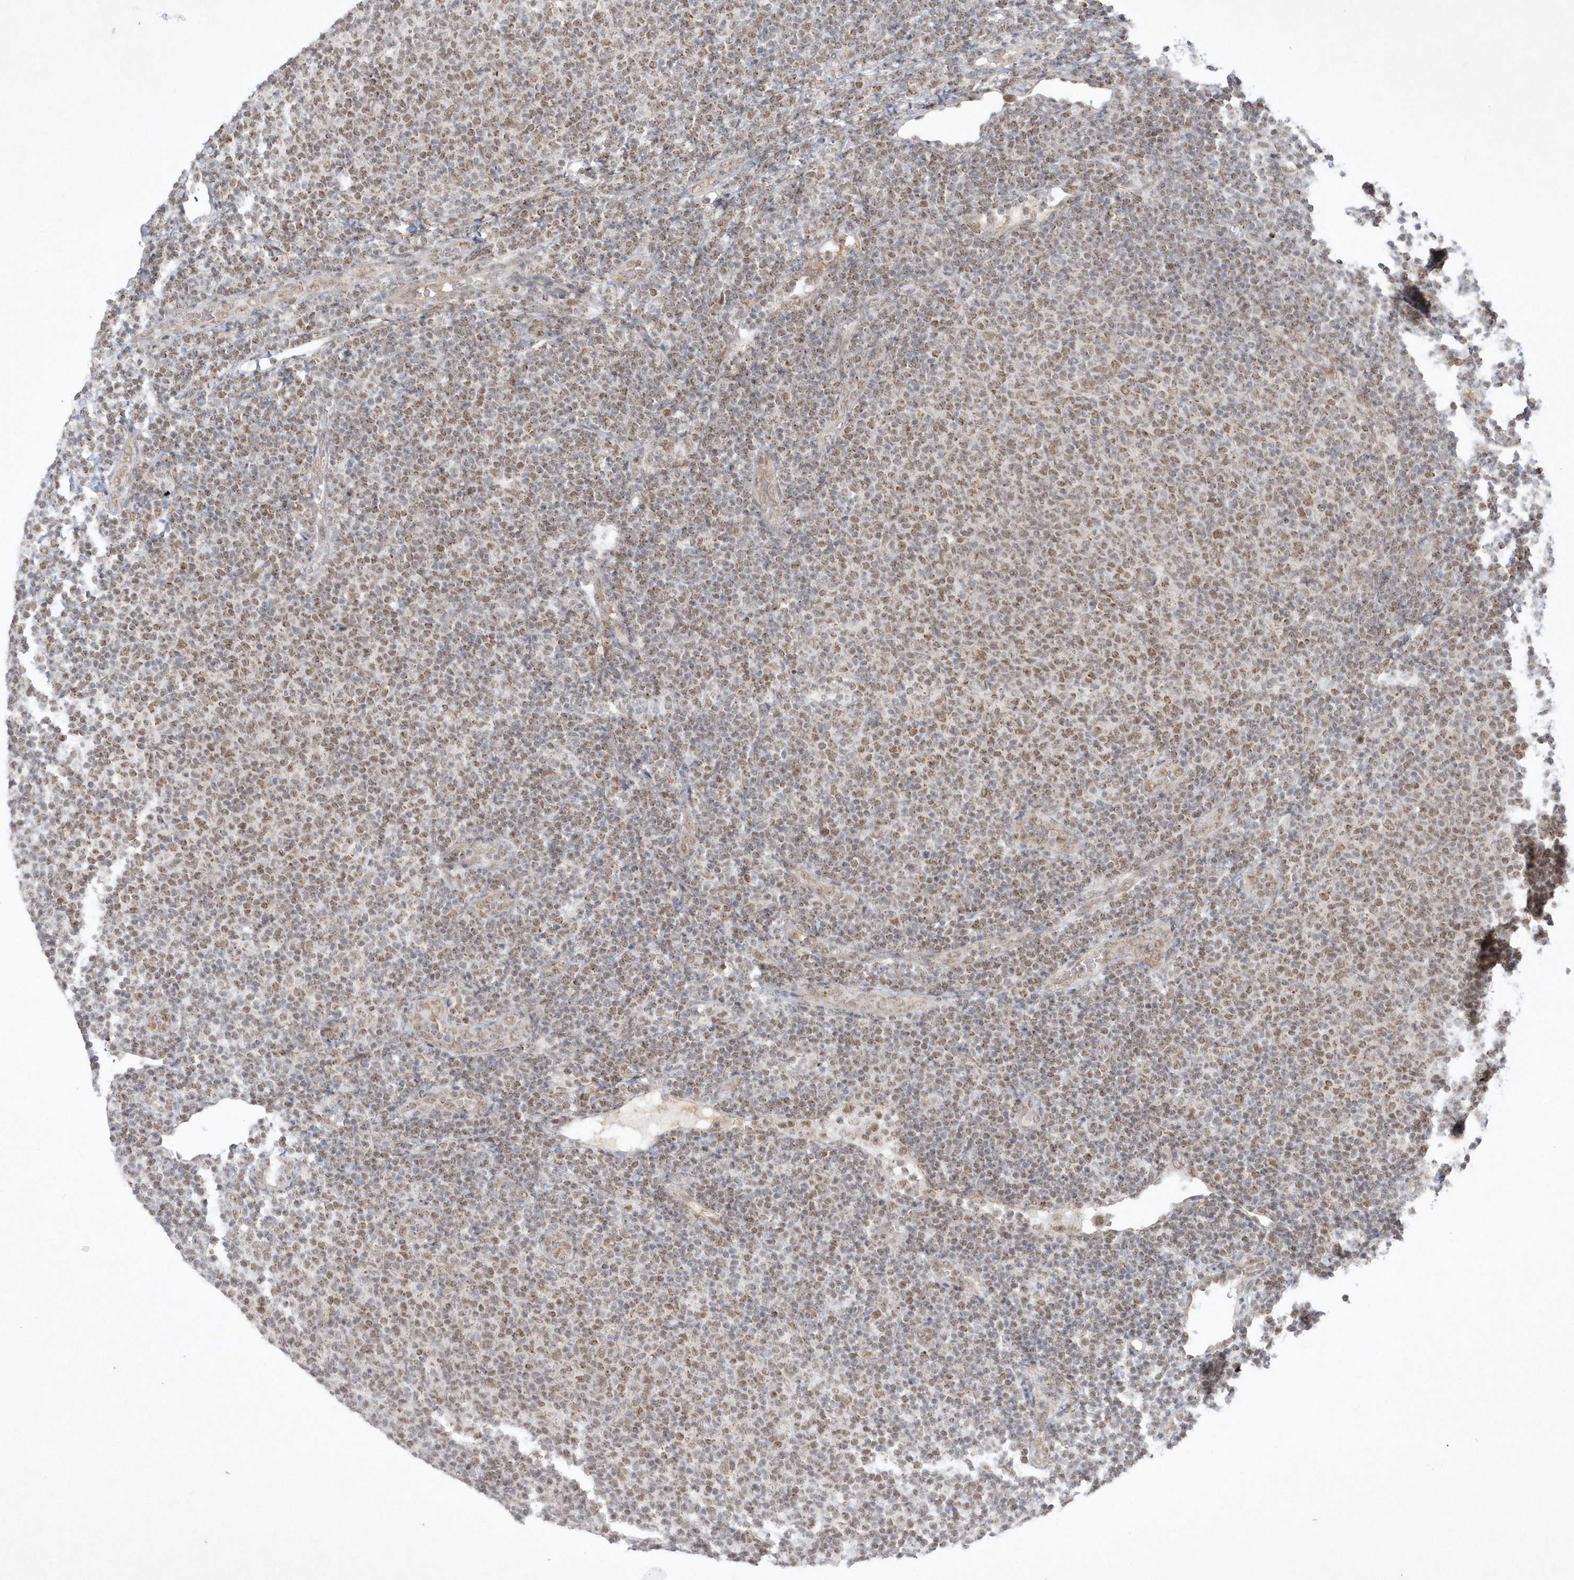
{"staining": {"intensity": "weak", "quantity": "25%-75%", "location": "nuclear"}, "tissue": "lymphoma", "cell_type": "Tumor cells", "image_type": "cancer", "snomed": [{"axis": "morphology", "description": "Malignant lymphoma, non-Hodgkin's type, Low grade"}, {"axis": "topography", "description": "Lymph node"}], "caption": "The micrograph exhibits a brown stain indicating the presence of a protein in the nuclear of tumor cells in lymphoma. The staining was performed using DAB (3,3'-diaminobenzidine) to visualize the protein expression in brown, while the nuclei were stained in blue with hematoxylin (Magnification: 20x).", "gene": "CPSF3", "patient": {"sex": "male", "age": 66}}